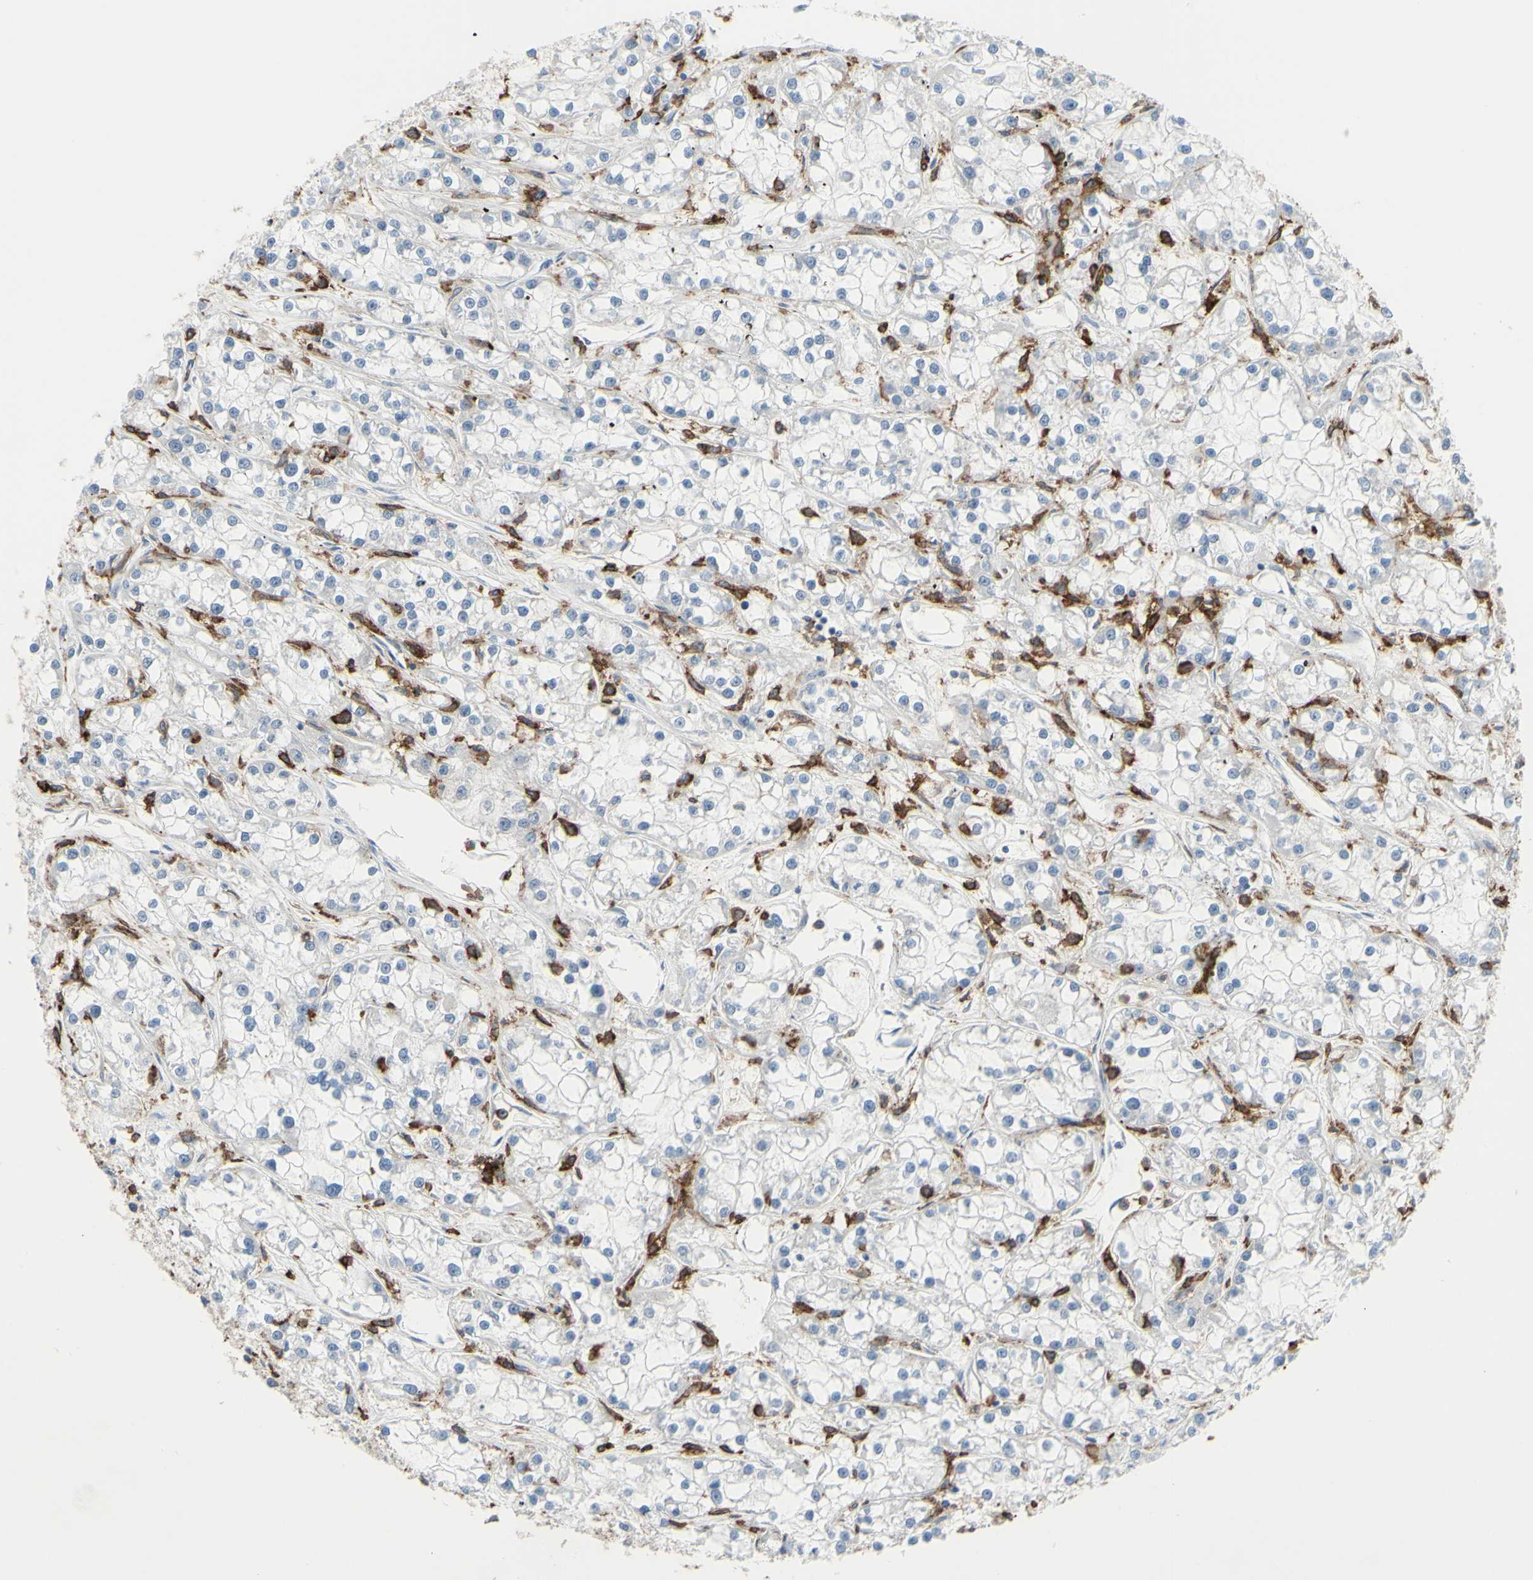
{"staining": {"intensity": "negative", "quantity": "none", "location": "none"}, "tissue": "renal cancer", "cell_type": "Tumor cells", "image_type": "cancer", "snomed": [{"axis": "morphology", "description": "Adenocarcinoma, NOS"}, {"axis": "topography", "description": "Kidney"}], "caption": "High magnification brightfield microscopy of renal cancer stained with DAB (3,3'-diaminobenzidine) (brown) and counterstained with hematoxylin (blue): tumor cells show no significant staining.", "gene": "FCGR2A", "patient": {"sex": "female", "age": 52}}